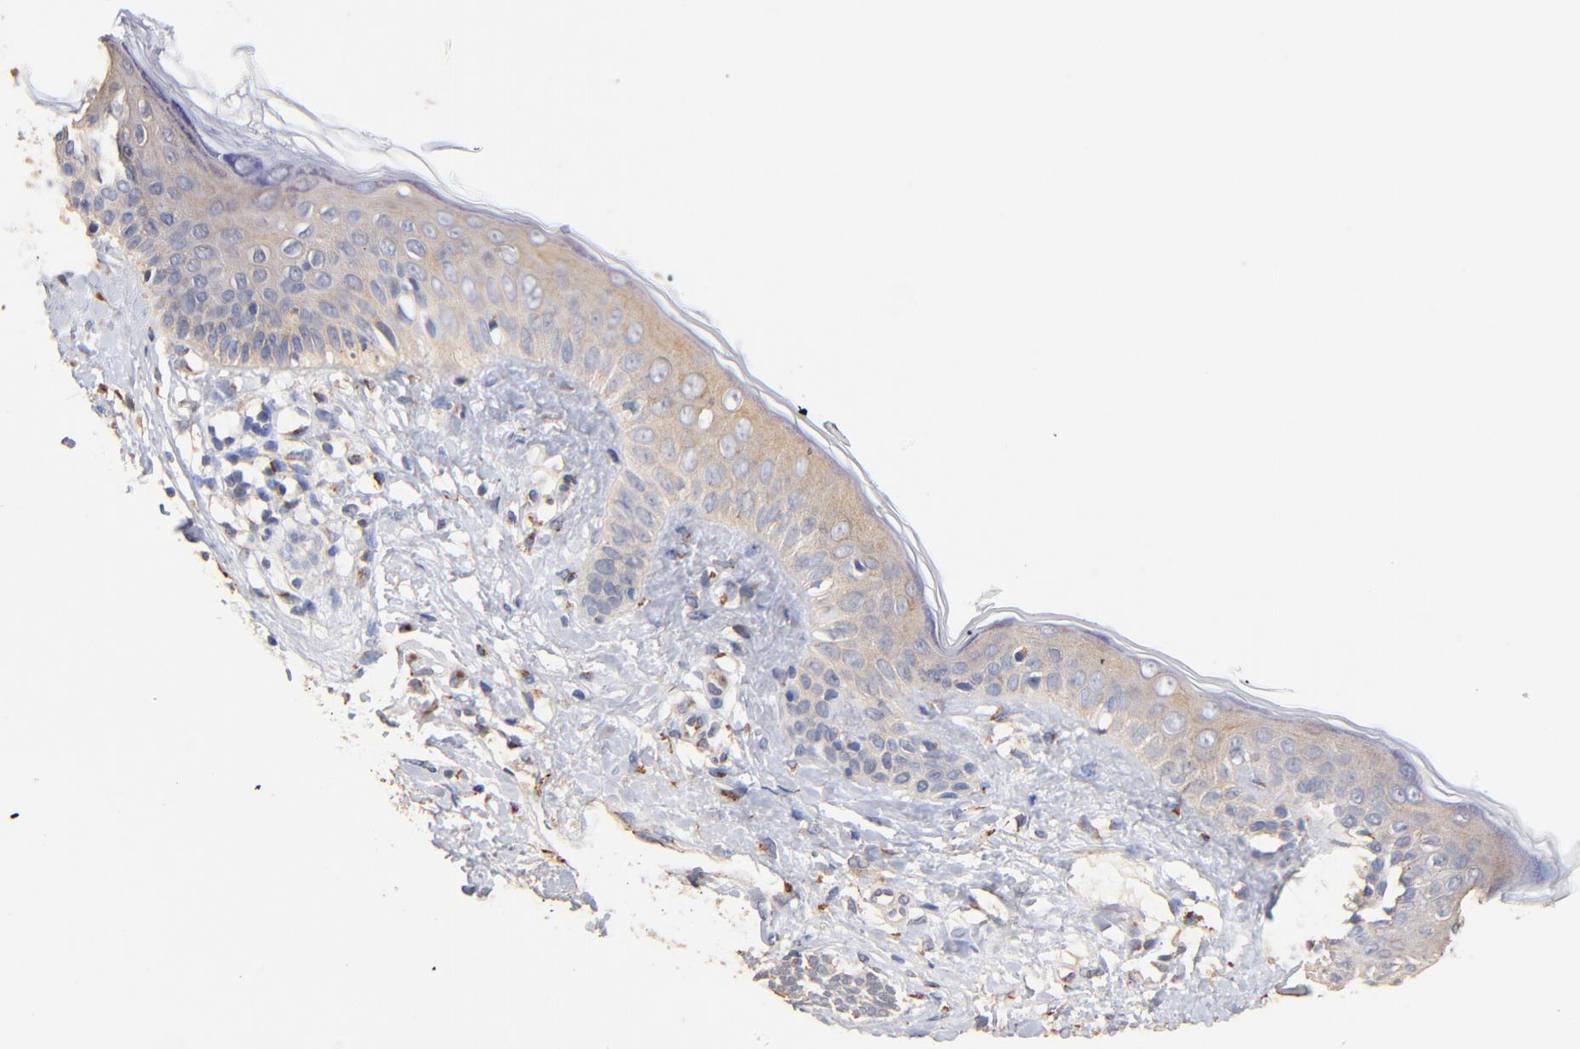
{"staining": {"intensity": "weak", "quantity": ">75%", "location": "cytoplasmic/membranous"}, "tissue": "skin cancer", "cell_type": "Tumor cells", "image_type": "cancer", "snomed": [{"axis": "morphology", "description": "Normal tissue, NOS"}, {"axis": "morphology", "description": "Basal cell carcinoma"}, {"axis": "topography", "description": "Skin"}], "caption": "Skin cancer (basal cell carcinoma) stained with a protein marker shows weak staining in tumor cells.", "gene": "FMNL3", "patient": {"sex": "male", "age": 63}}